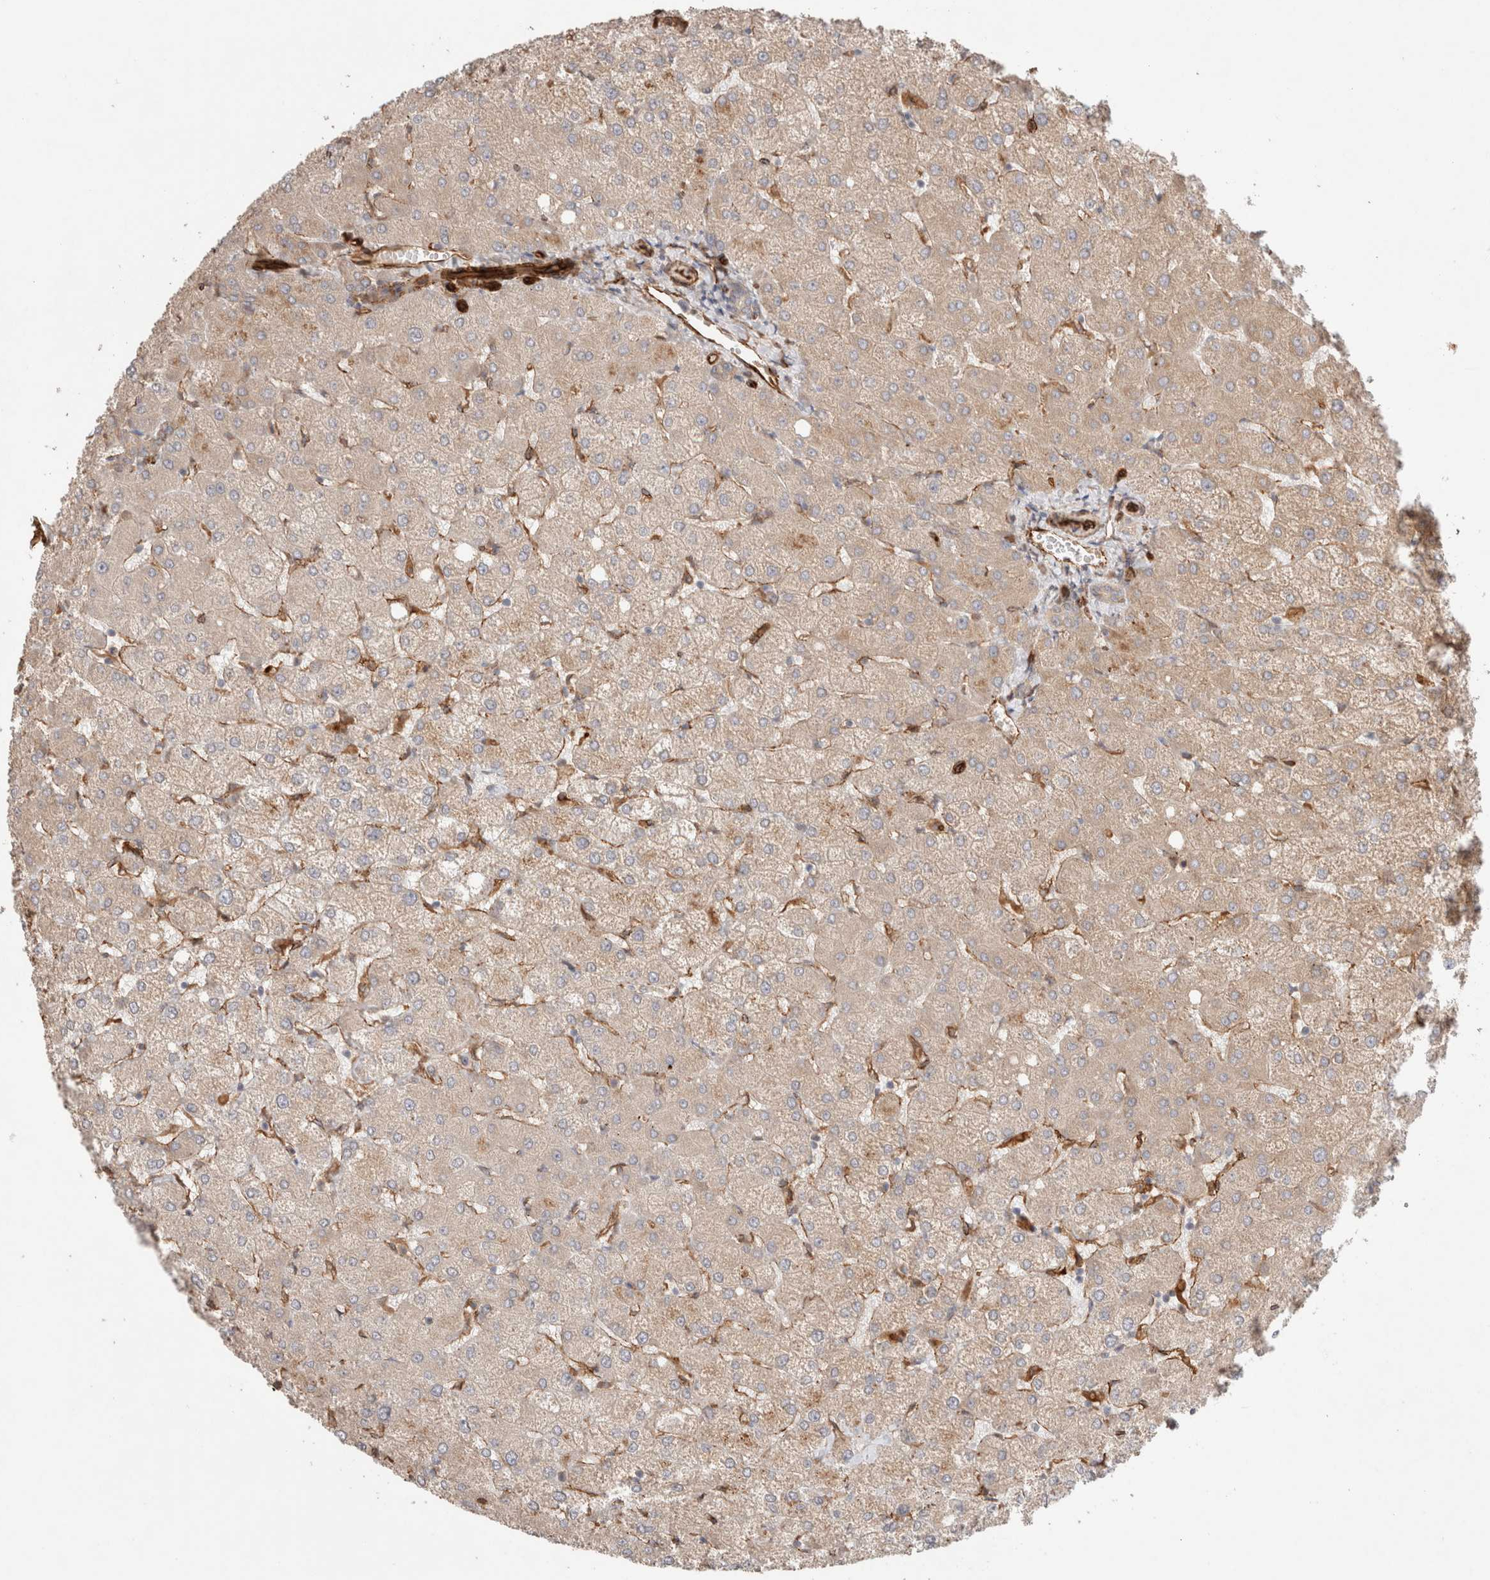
{"staining": {"intensity": "strong", "quantity": ">75%", "location": "cytoplasmic/membranous"}, "tissue": "liver", "cell_type": "Cholangiocytes", "image_type": "normal", "snomed": [{"axis": "morphology", "description": "Normal tissue, NOS"}, {"axis": "topography", "description": "Liver"}], "caption": "A brown stain shows strong cytoplasmic/membranous staining of a protein in cholangiocytes of normal liver.", "gene": "RAB32", "patient": {"sex": "female", "age": 54}}